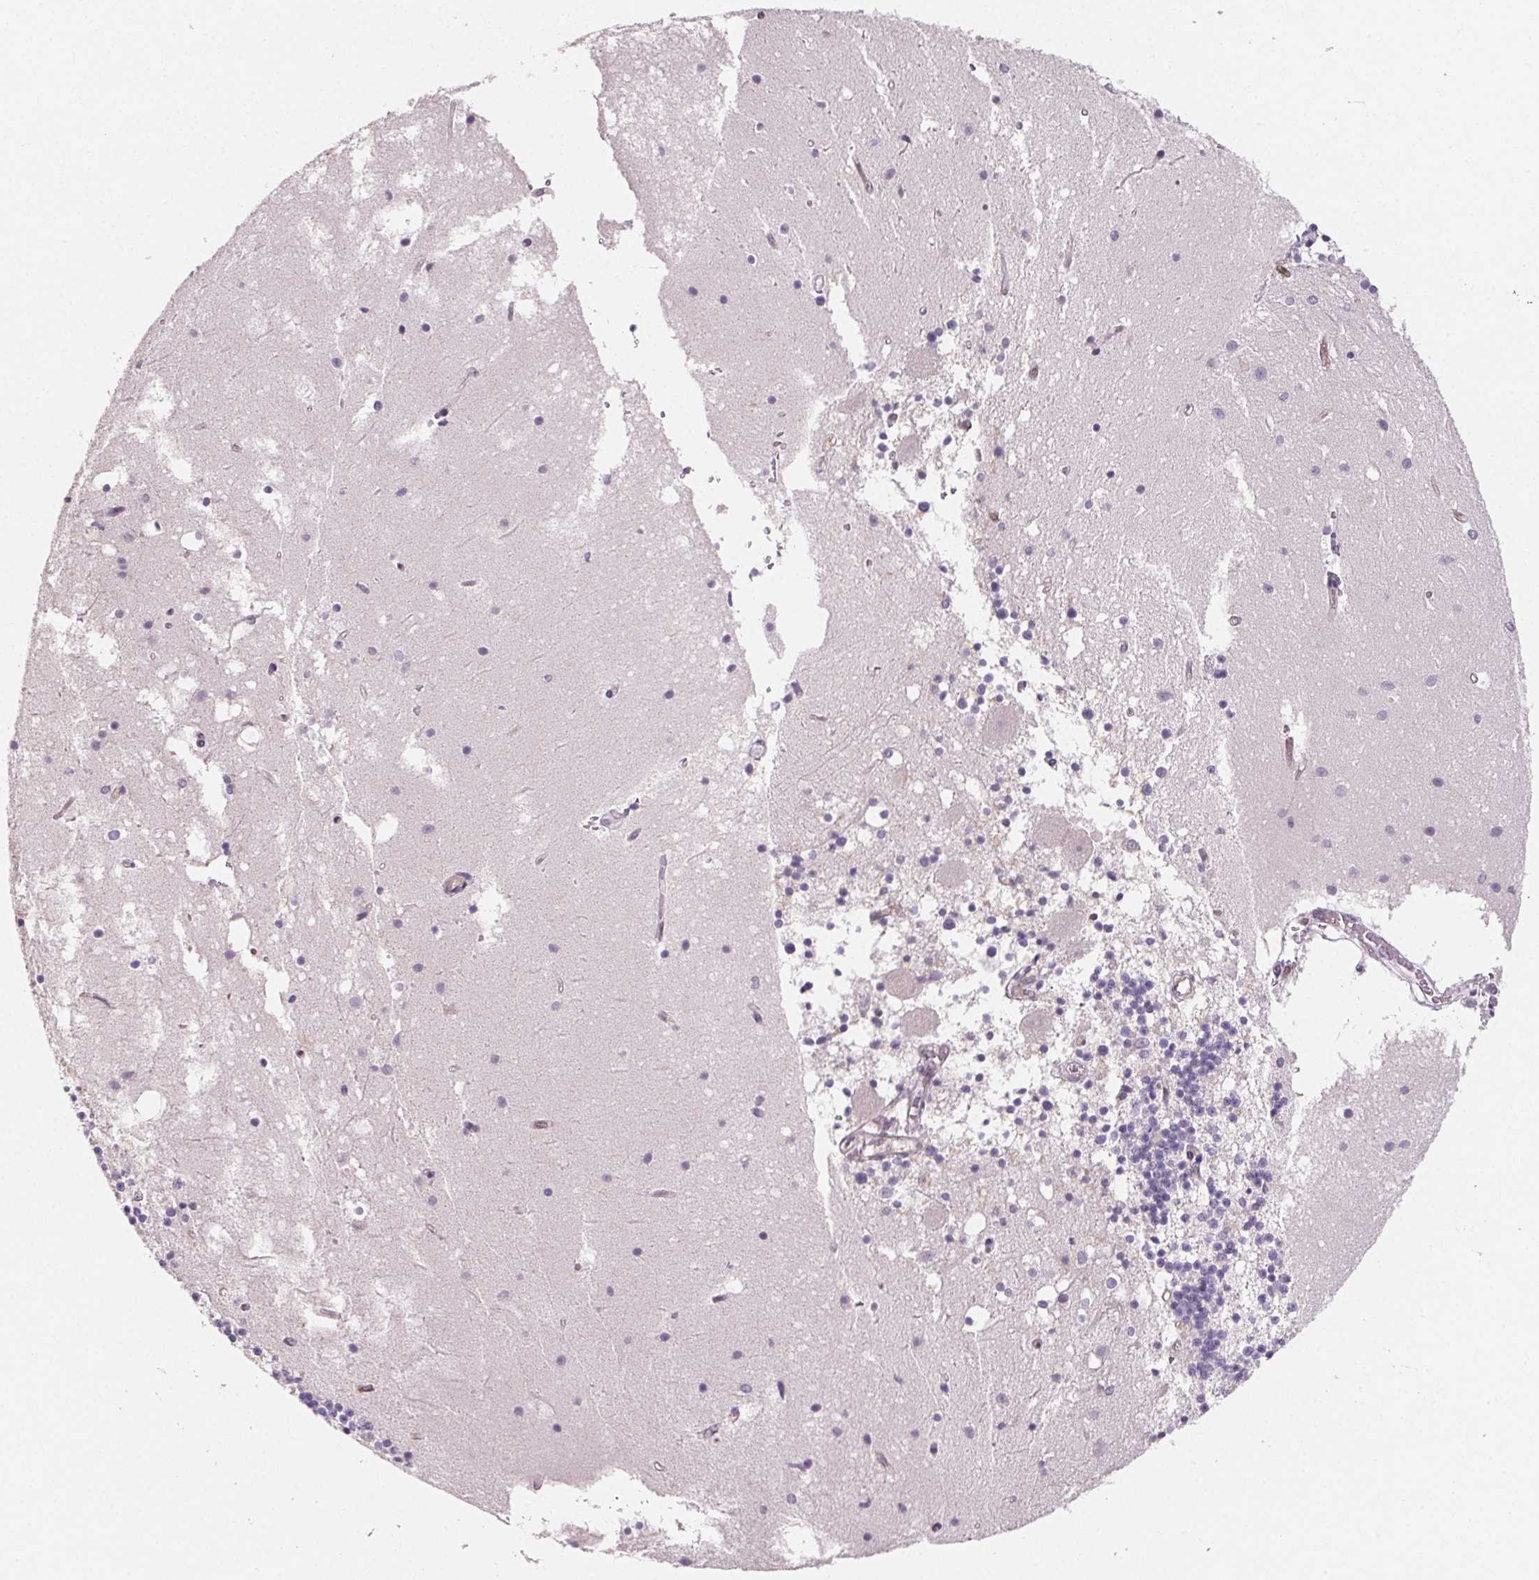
{"staining": {"intensity": "negative", "quantity": "none", "location": "none"}, "tissue": "cerebellum", "cell_type": "Cells in granular layer", "image_type": "normal", "snomed": [{"axis": "morphology", "description": "Normal tissue, NOS"}, {"axis": "topography", "description": "Cerebellum"}], "caption": "The image demonstrates no staining of cells in granular layer in benign cerebellum.", "gene": "GBP1", "patient": {"sex": "male", "age": 54}}